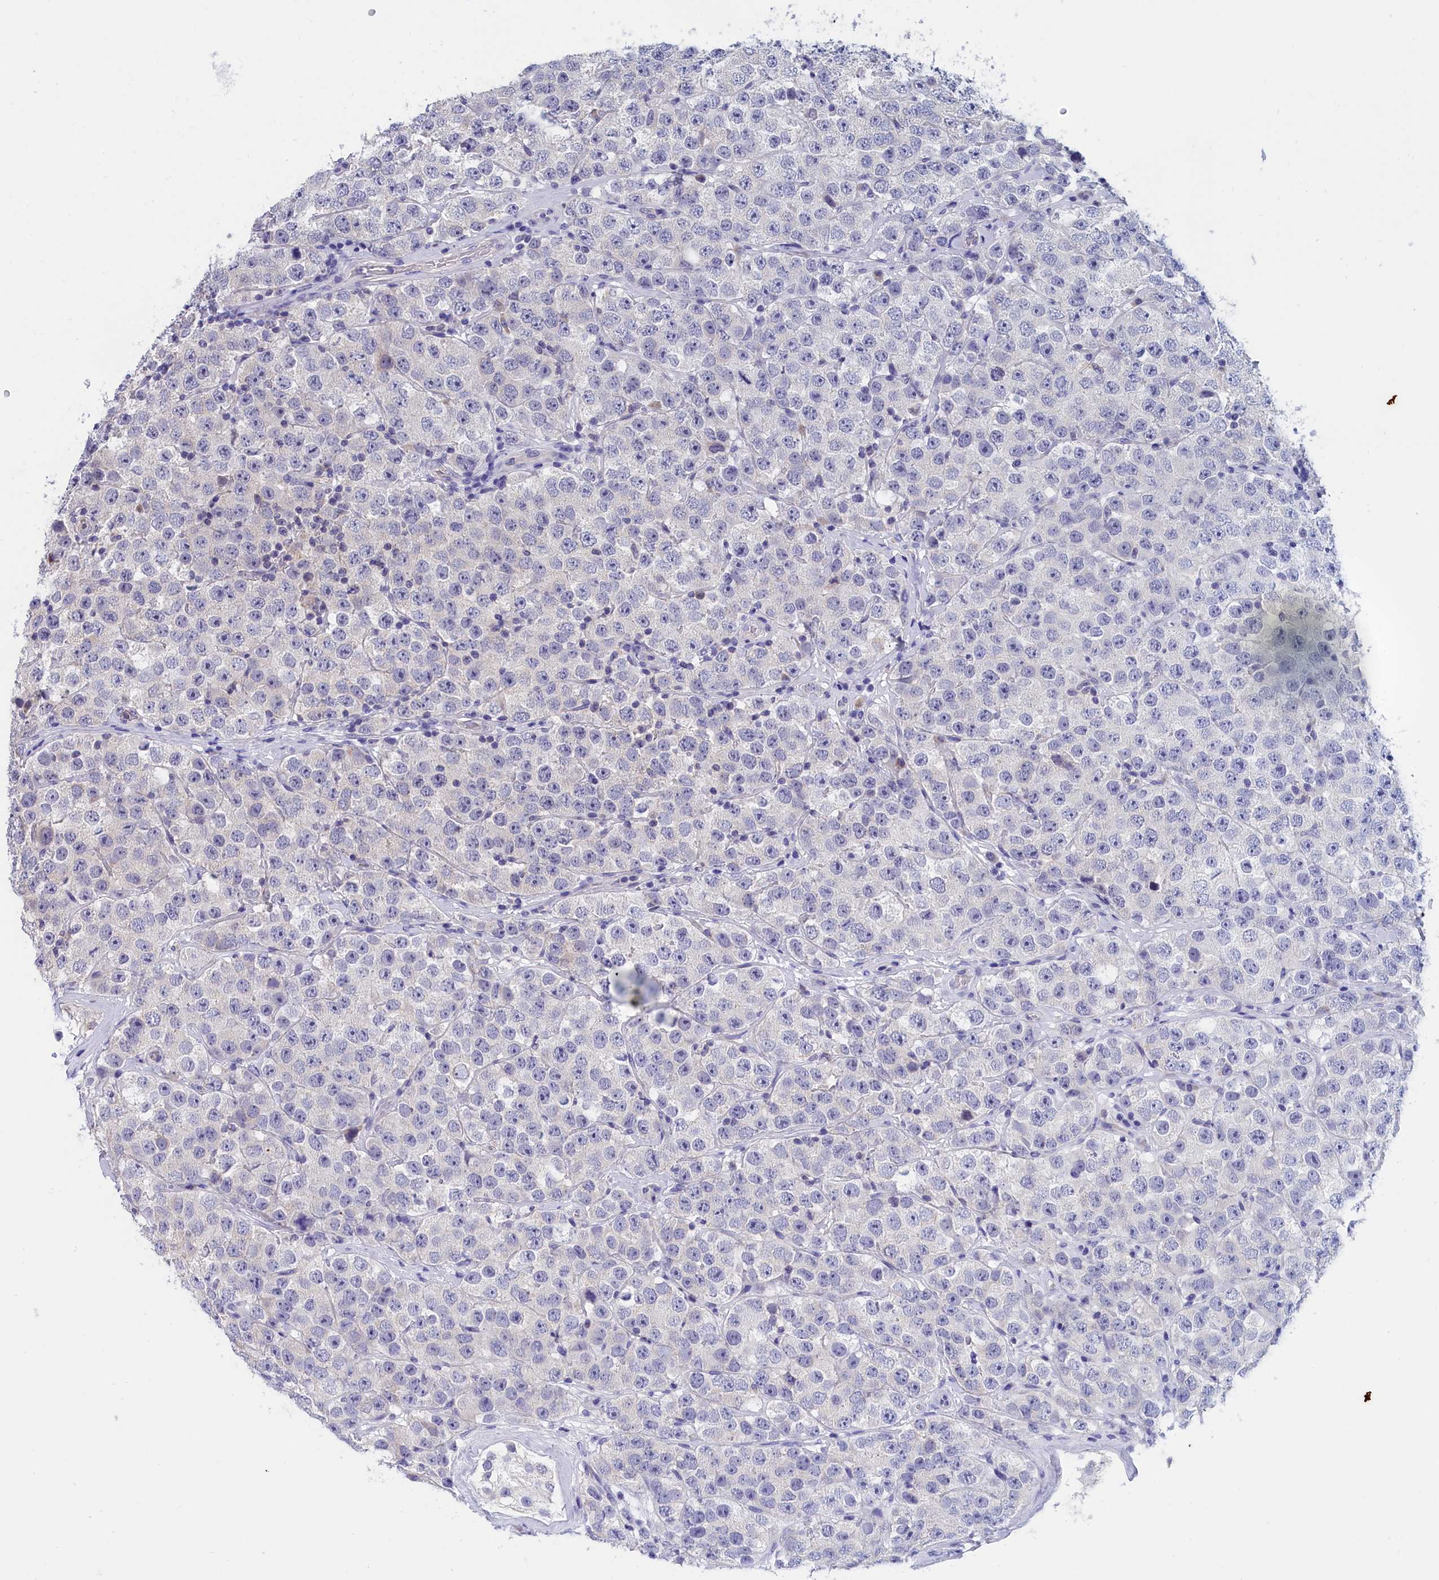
{"staining": {"intensity": "negative", "quantity": "none", "location": "none"}, "tissue": "testis cancer", "cell_type": "Tumor cells", "image_type": "cancer", "snomed": [{"axis": "morphology", "description": "Seminoma, NOS"}, {"axis": "topography", "description": "Testis"}], "caption": "This is an immunohistochemistry (IHC) histopathology image of seminoma (testis). There is no expression in tumor cells.", "gene": "EPB41L4B", "patient": {"sex": "male", "age": 28}}